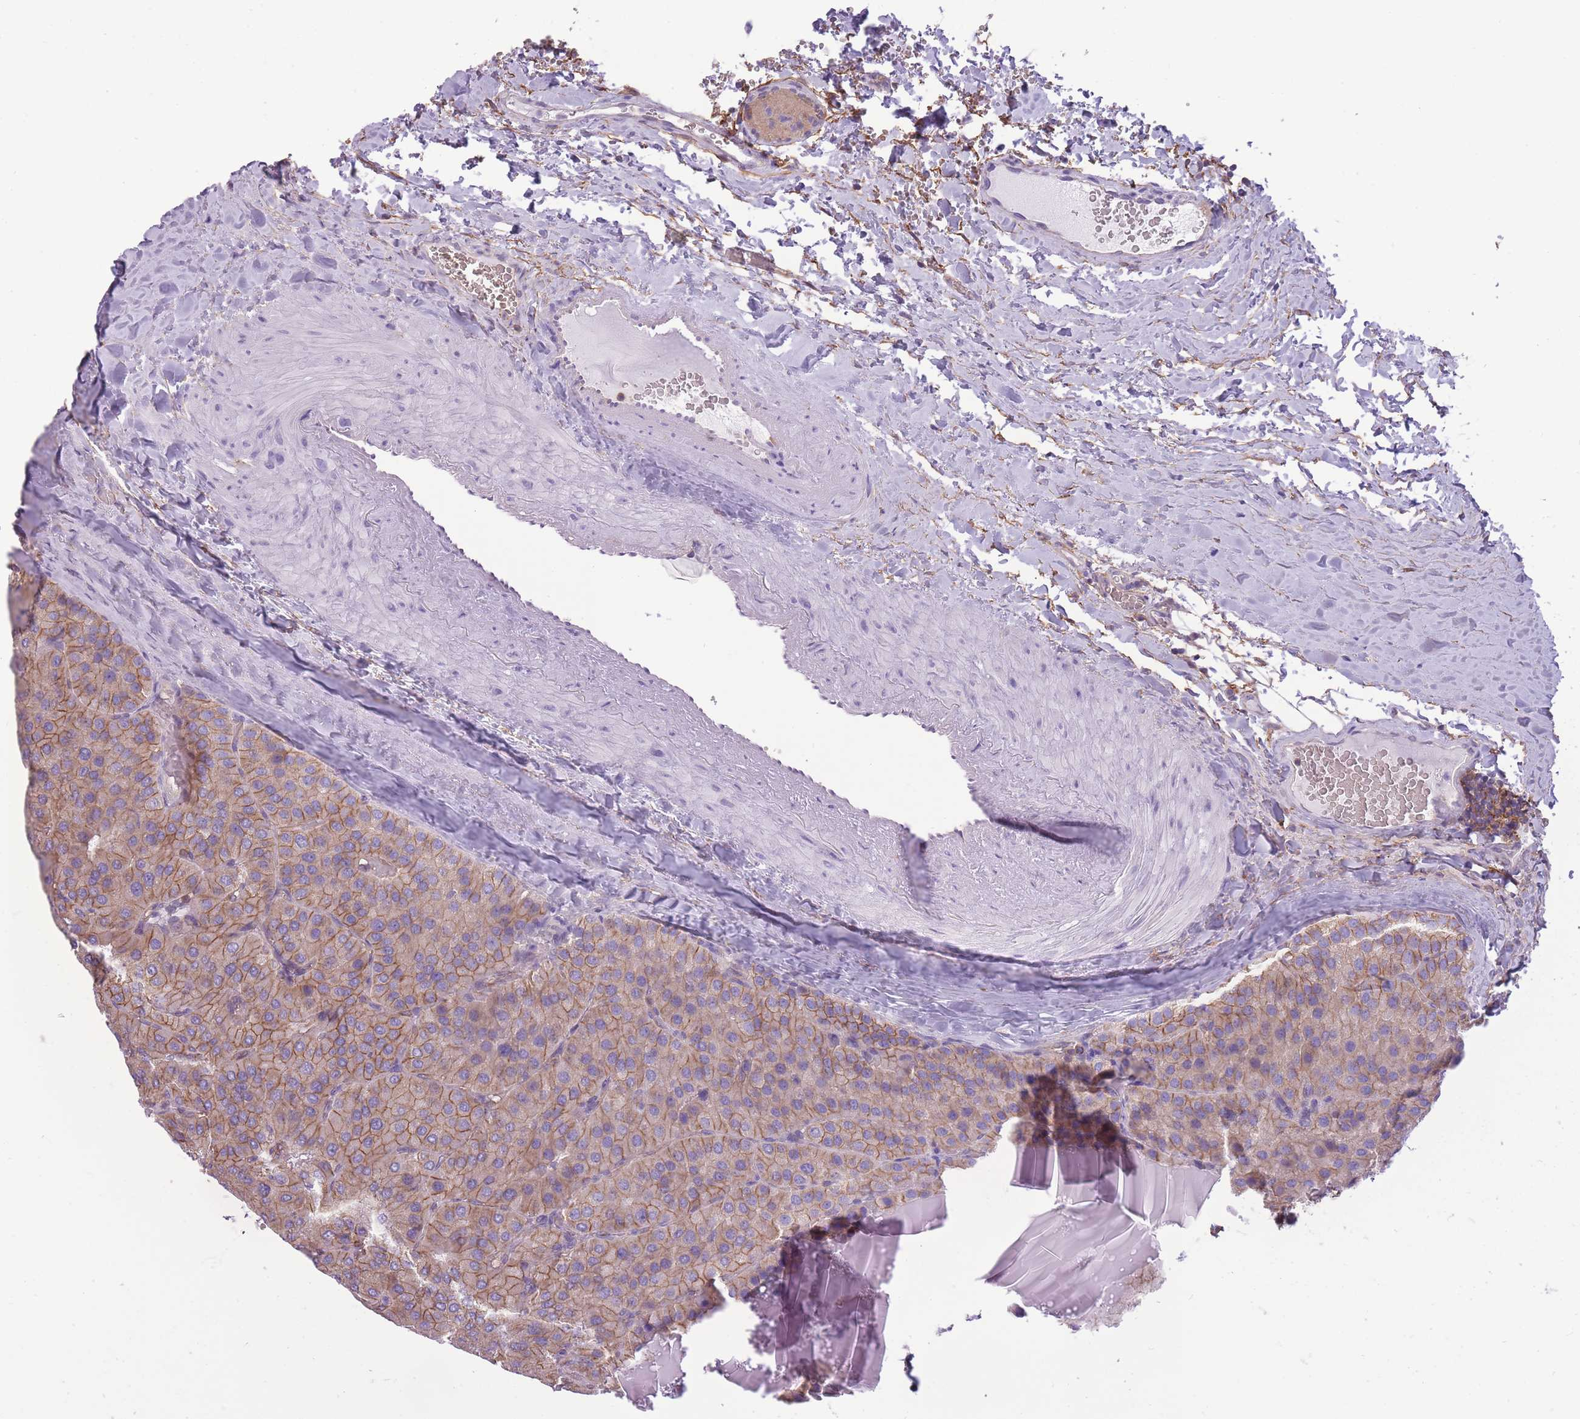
{"staining": {"intensity": "moderate", "quantity": ">75%", "location": "cytoplasmic/membranous"}, "tissue": "parathyroid gland", "cell_type": "Glandular cells", "image_type": "normal", "snomed": [{"axis": "morphology", "description": "Normal tissue, NOS"}, {"axis": "morphology", "description": "Adenoma, NOS"}, {"axis": "topography", "description": "Parathyroid gland"}], "caption": "Immunohistochemical staining of unremarkable parathyroid gland shows >75% levels of moderate cytoplasmic/membranous protein expression in about >75% of glandular cells.", "gene": "ADD1", "patient": {"sex": "female", "age": 86}}